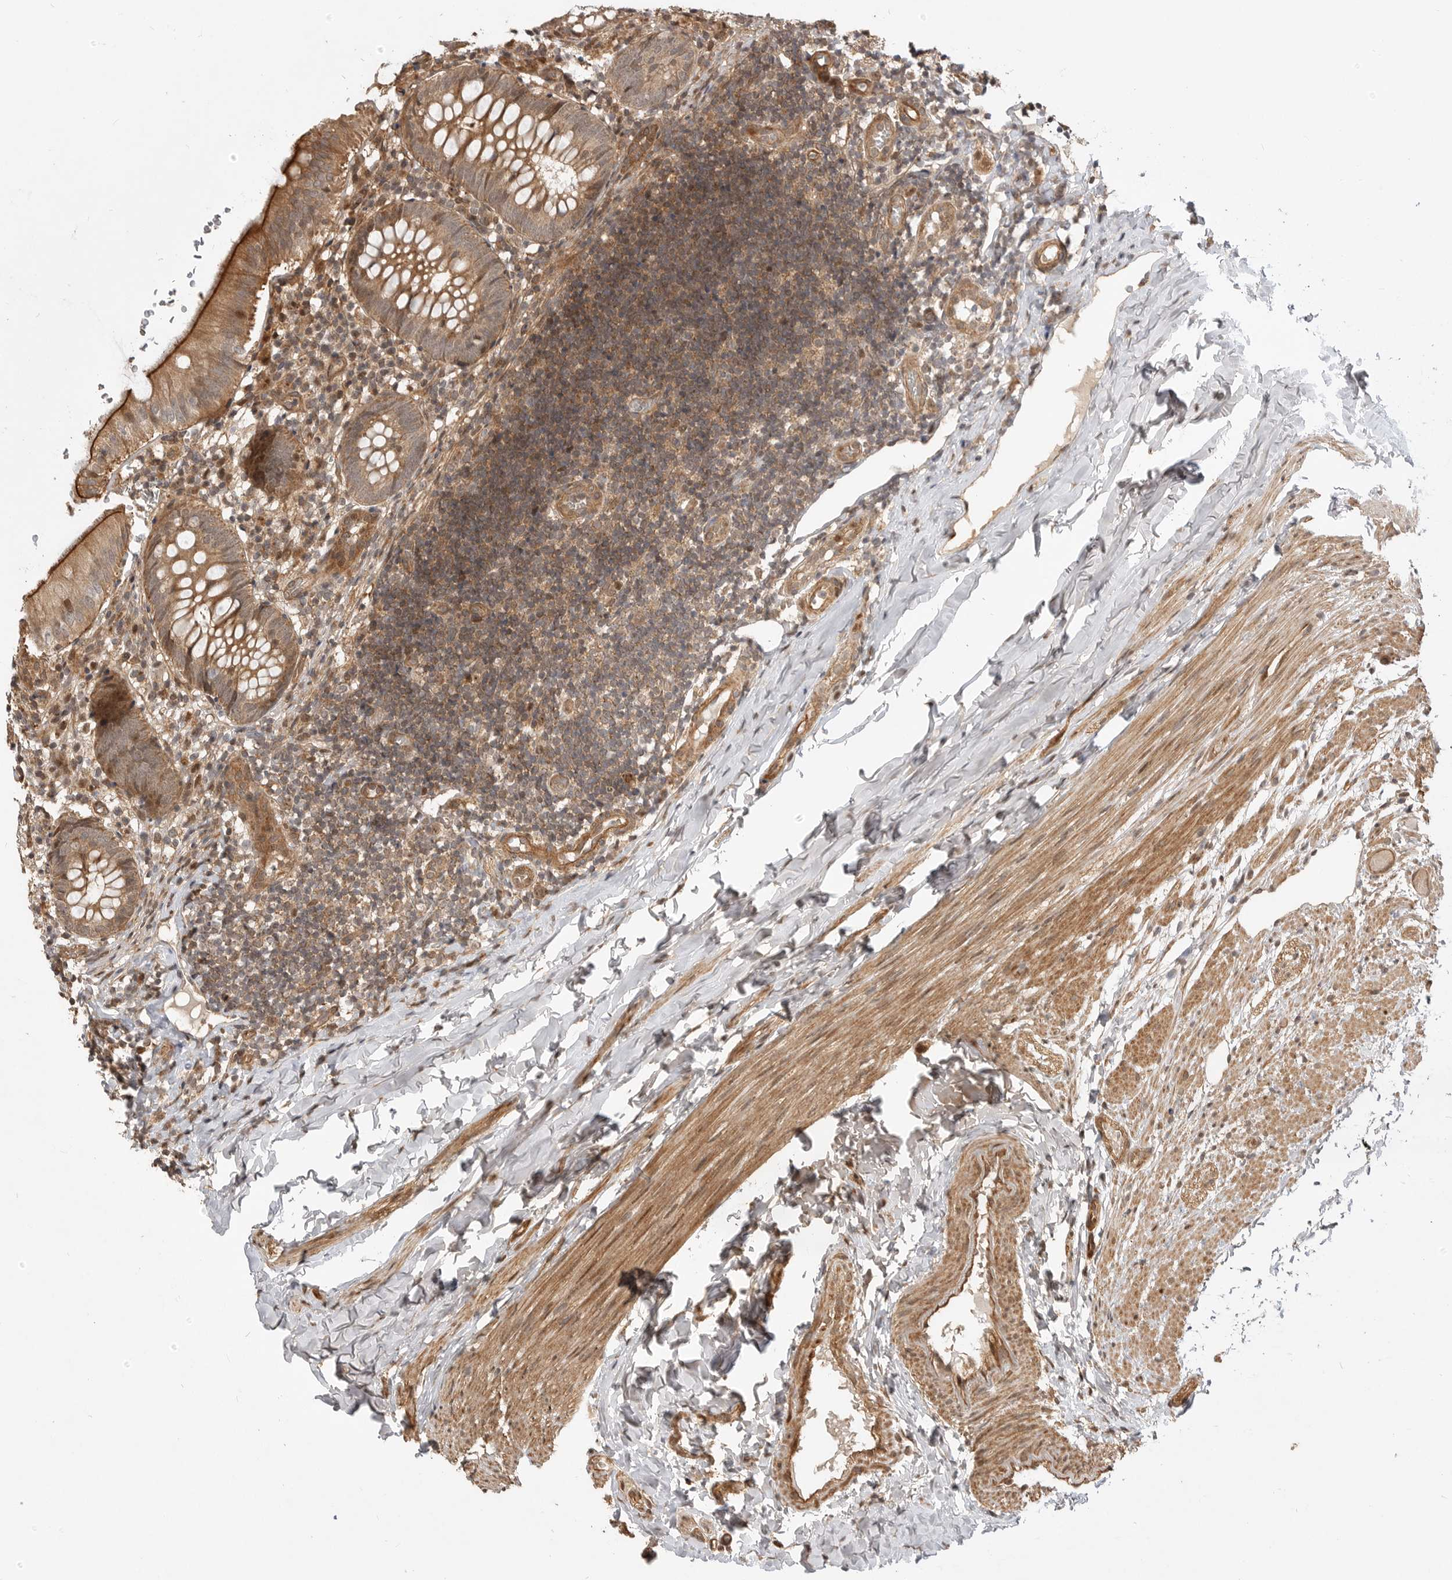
{"staining": {"intensity": "moderate", "quantity": ">75%", "location": "cytoplasmic/membranous"}, "tissue": "appendix", "cell_type": "Glandular cells", "image_type": "normal", "snomed": [{"axis": "morphology", "description": "Normal tissue, NOS"}, {"axis": "topography", "description": "Appendix"}], "caption": "High-power microscopy captured an immunohistochemistry image of normal appendix, revealing moderate cytoplasmic/membranous positivity in approximately >75% of glandular cells.", "gene": "ADPRS", "patient": {"sex": "male", "age": 8}}